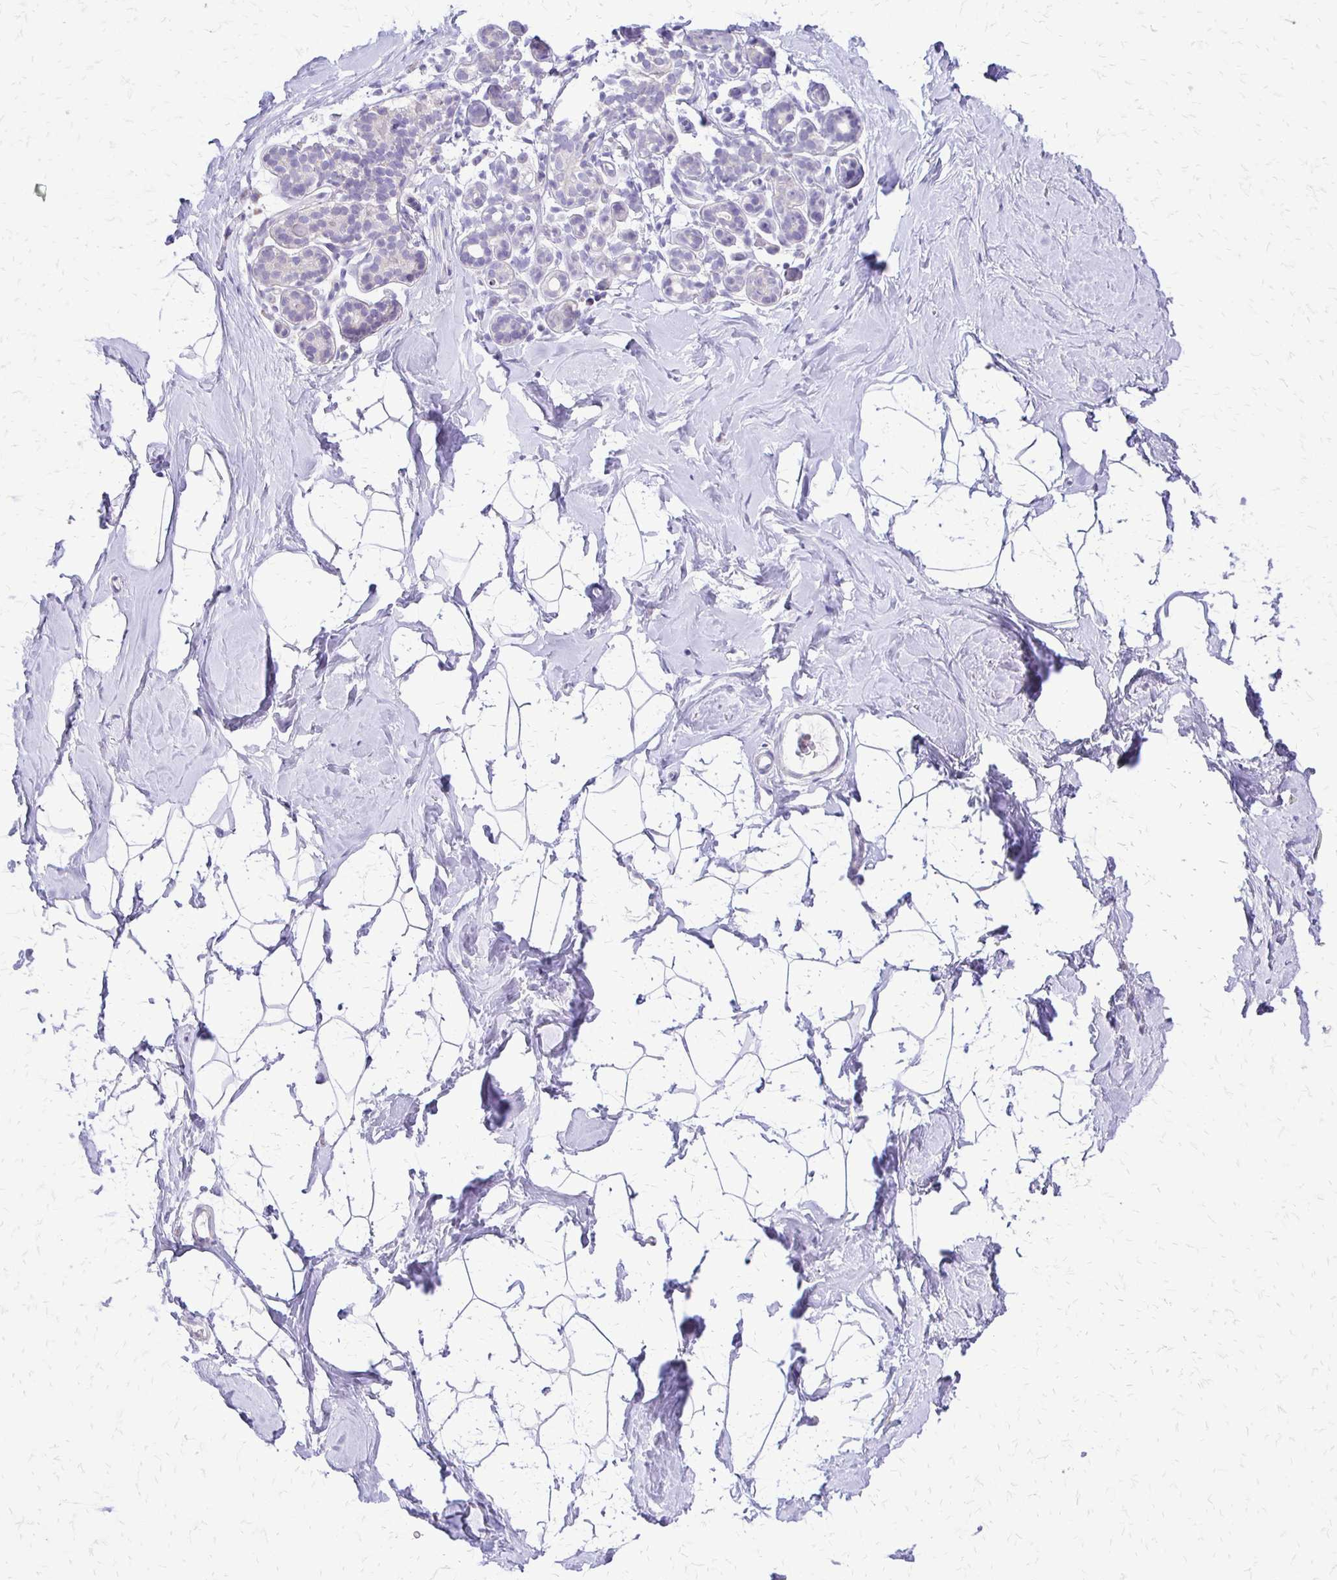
{"staining": {"intensity": "negative", "quantity": "none", "location": "none"}, "tissue": "breast", "cell_type": "Adipocytes", "image_type": "normal", "snomed": [{"axis": "morphology", "description": "Normal tissue, NOS"}, {"axis": "topography", "description": "Breast"}], "caption": "Breast was stained to show a protein in brown. There is no significant staining in adipocytes. (DAB immunohistochemistry (IHC) with hematoxylin counter stain).", "gene": "ALPG", "patient": {"sex": "female", "age": 32}}